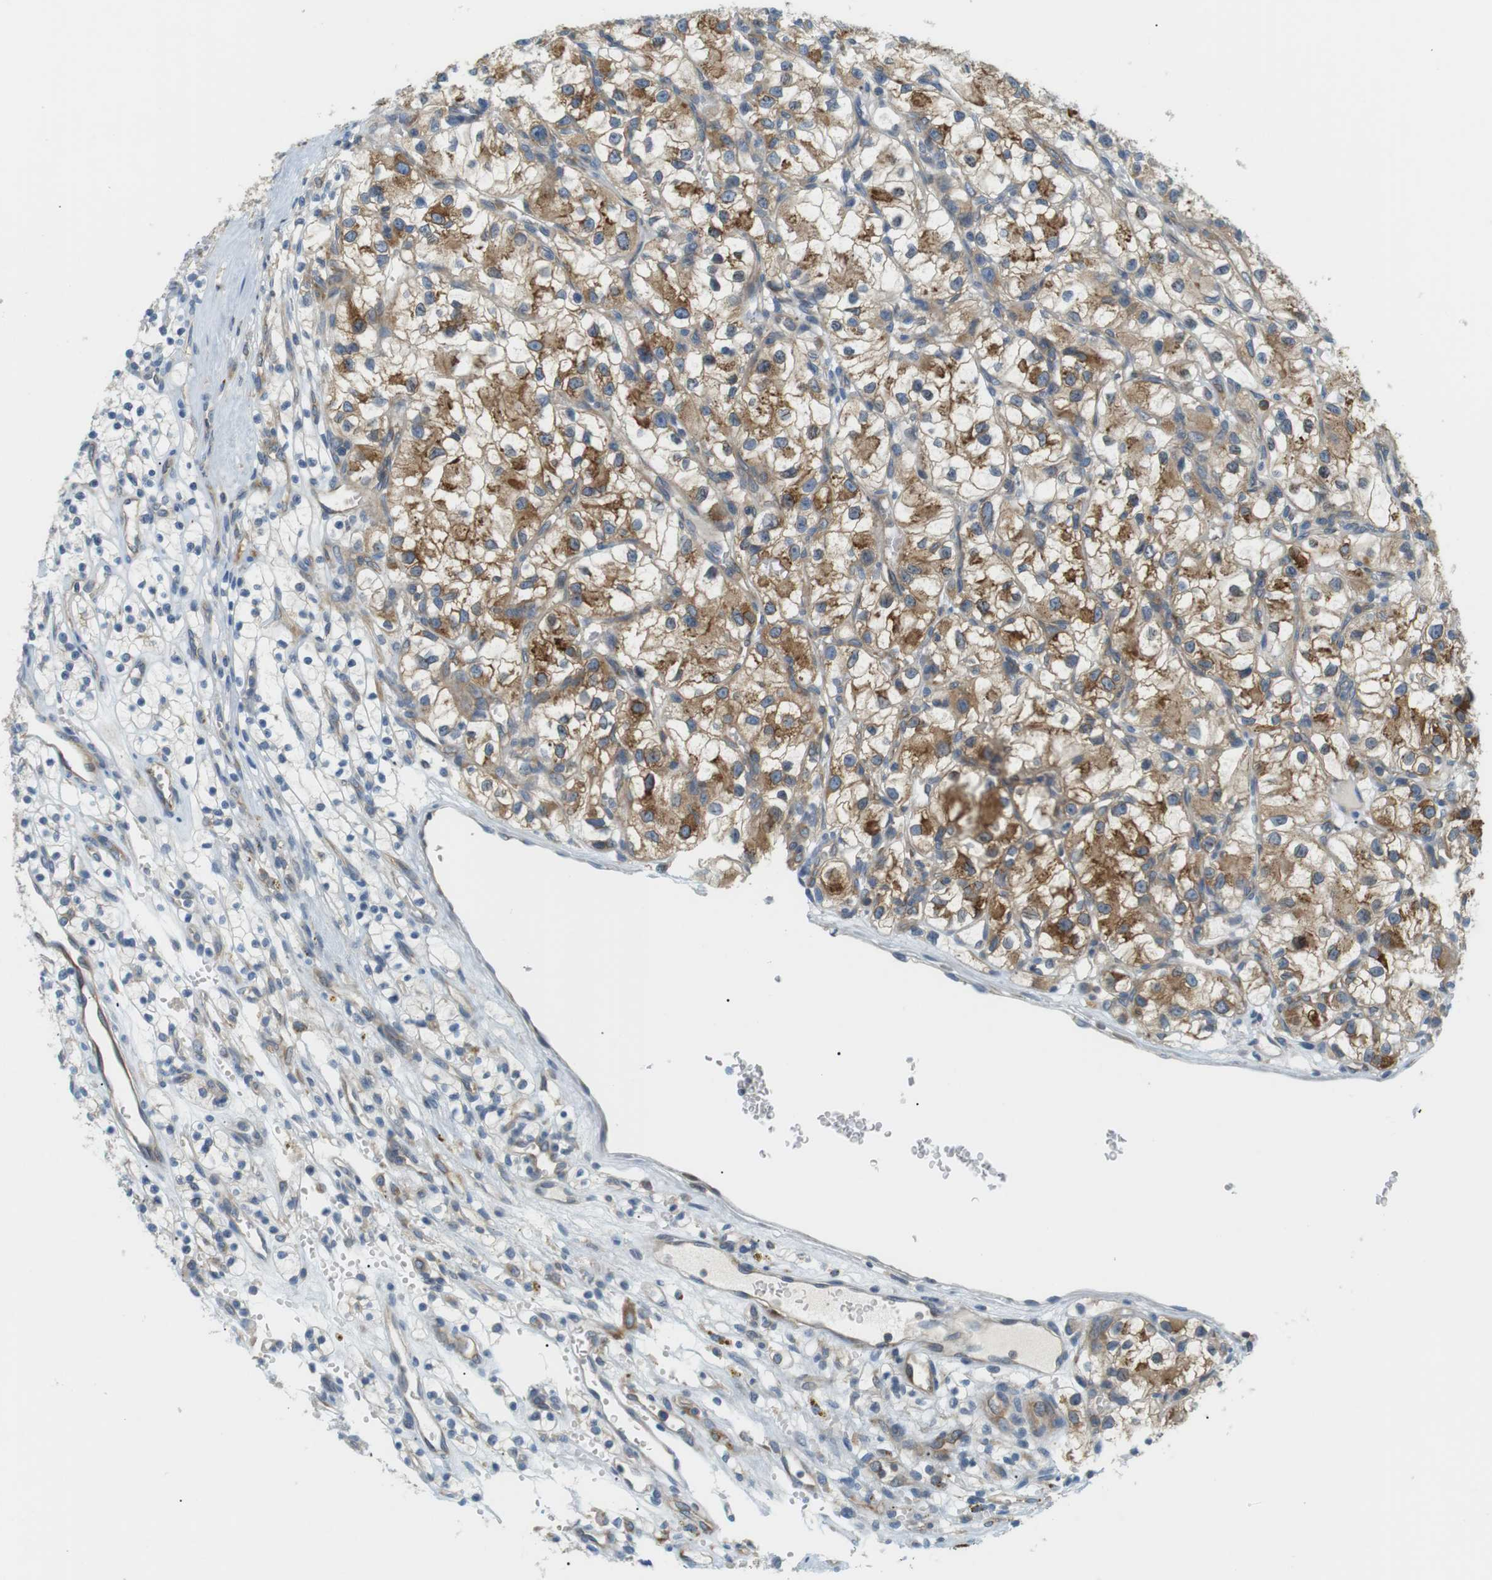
{"staining": {"intensity": "moderate", "quantity": "25%-75%", "location": "cytoplasmic/membranous"}, "tissue": "renal cancer", "cell_type": "Tumor cells", "image_type": "cancer", "snomed": [{"axis": "morphology", "description": "Adenocarcinoma, NOS"}, {"axis": "topography", "description": "Kidney"}], "caption": "Tumor cells display moderate cytoplasmic/membranous expression in approximately 25%-75% of cells in renal cancer. (brown staining indicates protein expression, while blue staining denotes nuclei).", "gene": "TMEM200A", "patient": {"sex": "female", "age": 57}}